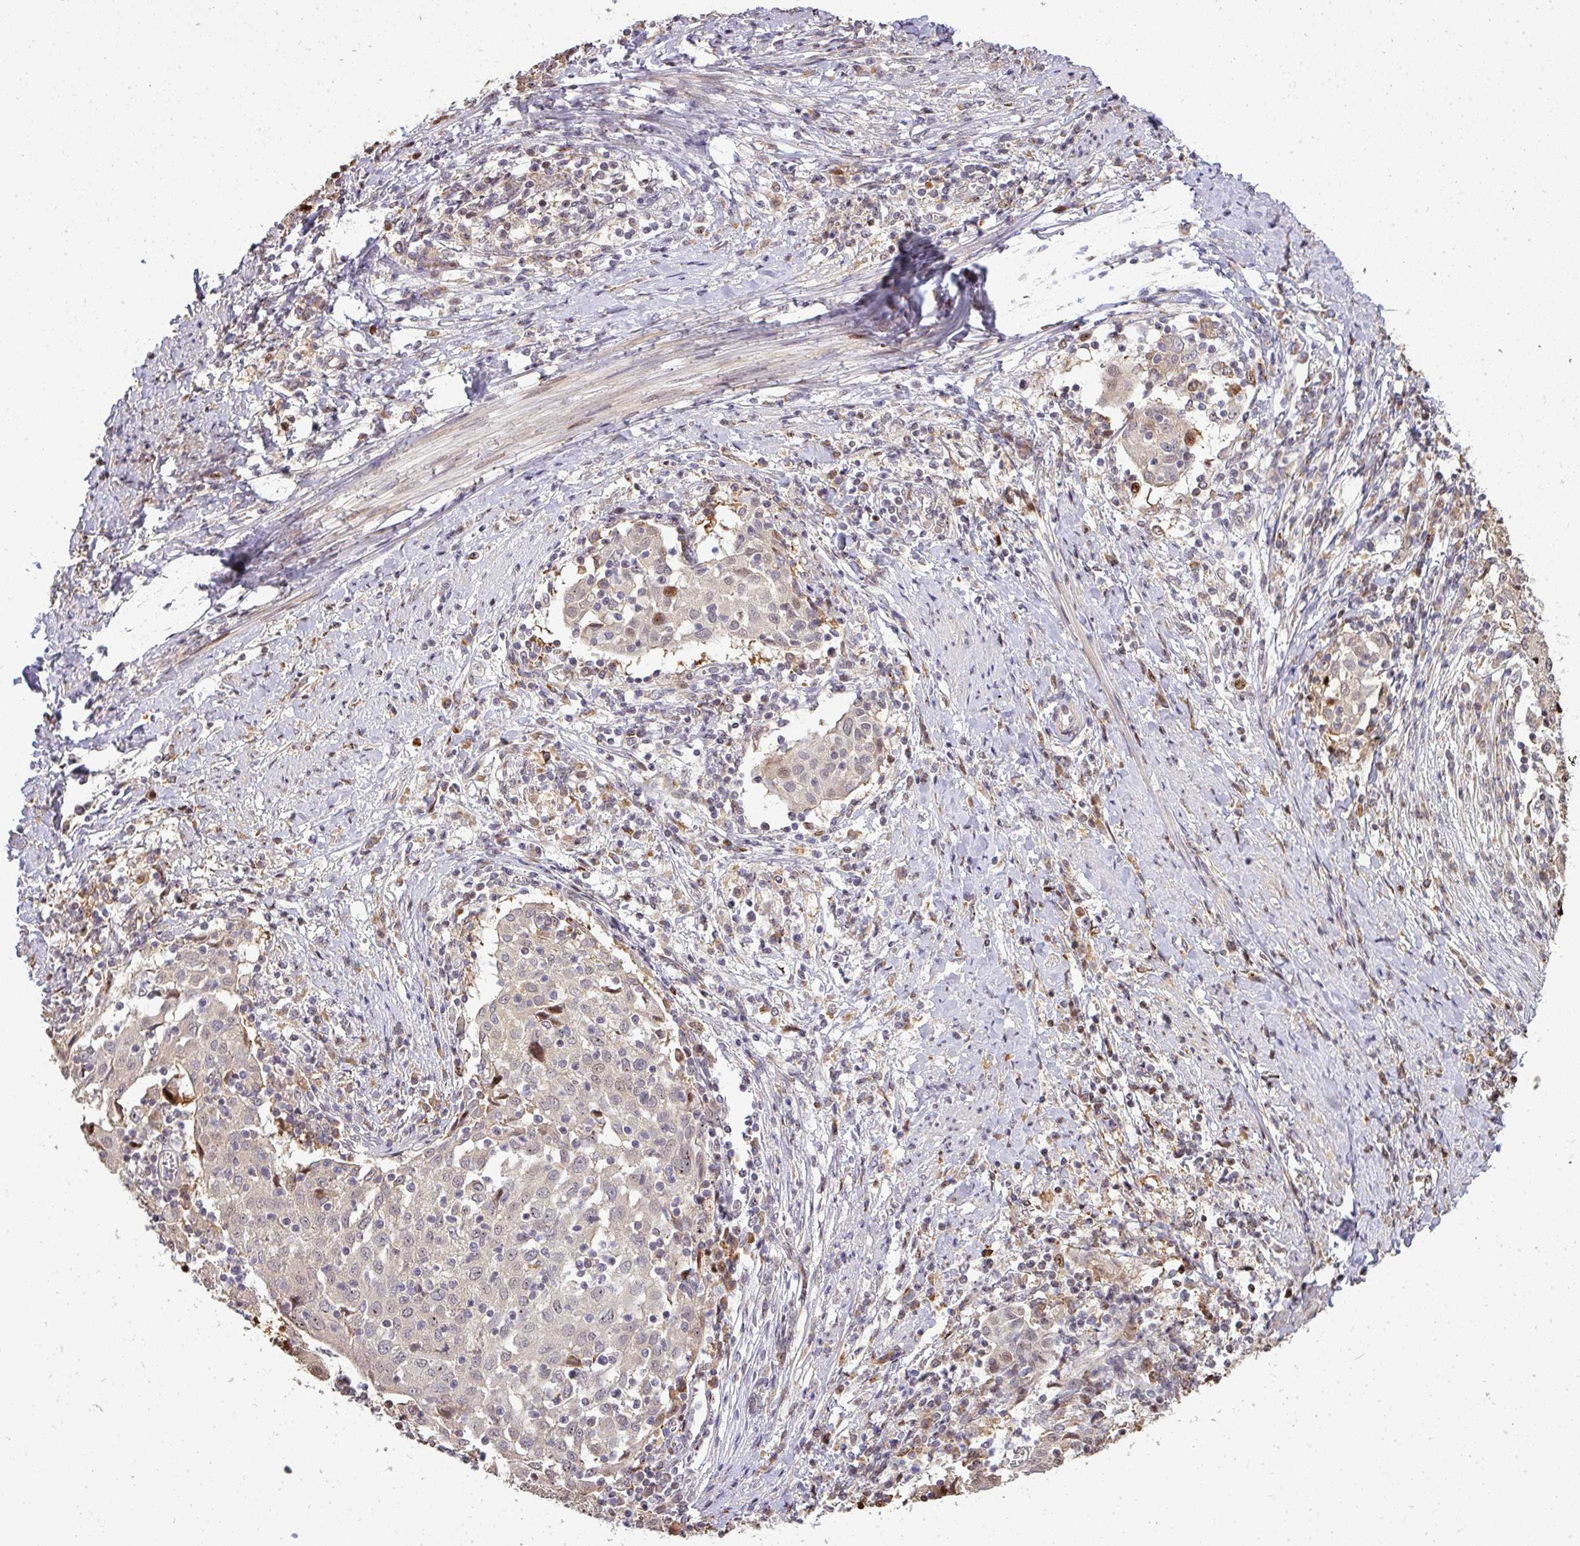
{"staining": {"intensity": "moderate", "quantity": "<25%", "location": "nuclear"}, "tissue": "cervical cancer", "cell_type": "Tumor cells", "image_type": "cancer", "snomed": [{"axis": "morphology", "description": "Squamous cell carcinoma, NOS"}, {"axis": "topography", "description": "Cervix"}], "caption": "Immunohistochemistry (IHC) of cervical squamous cell carcinoma exhibits low levels of moderate nuclear positivity in approximately <25% of tumor cells.", "gene": "PATZ1", "patient": {"sex": "female", "age": 52}}